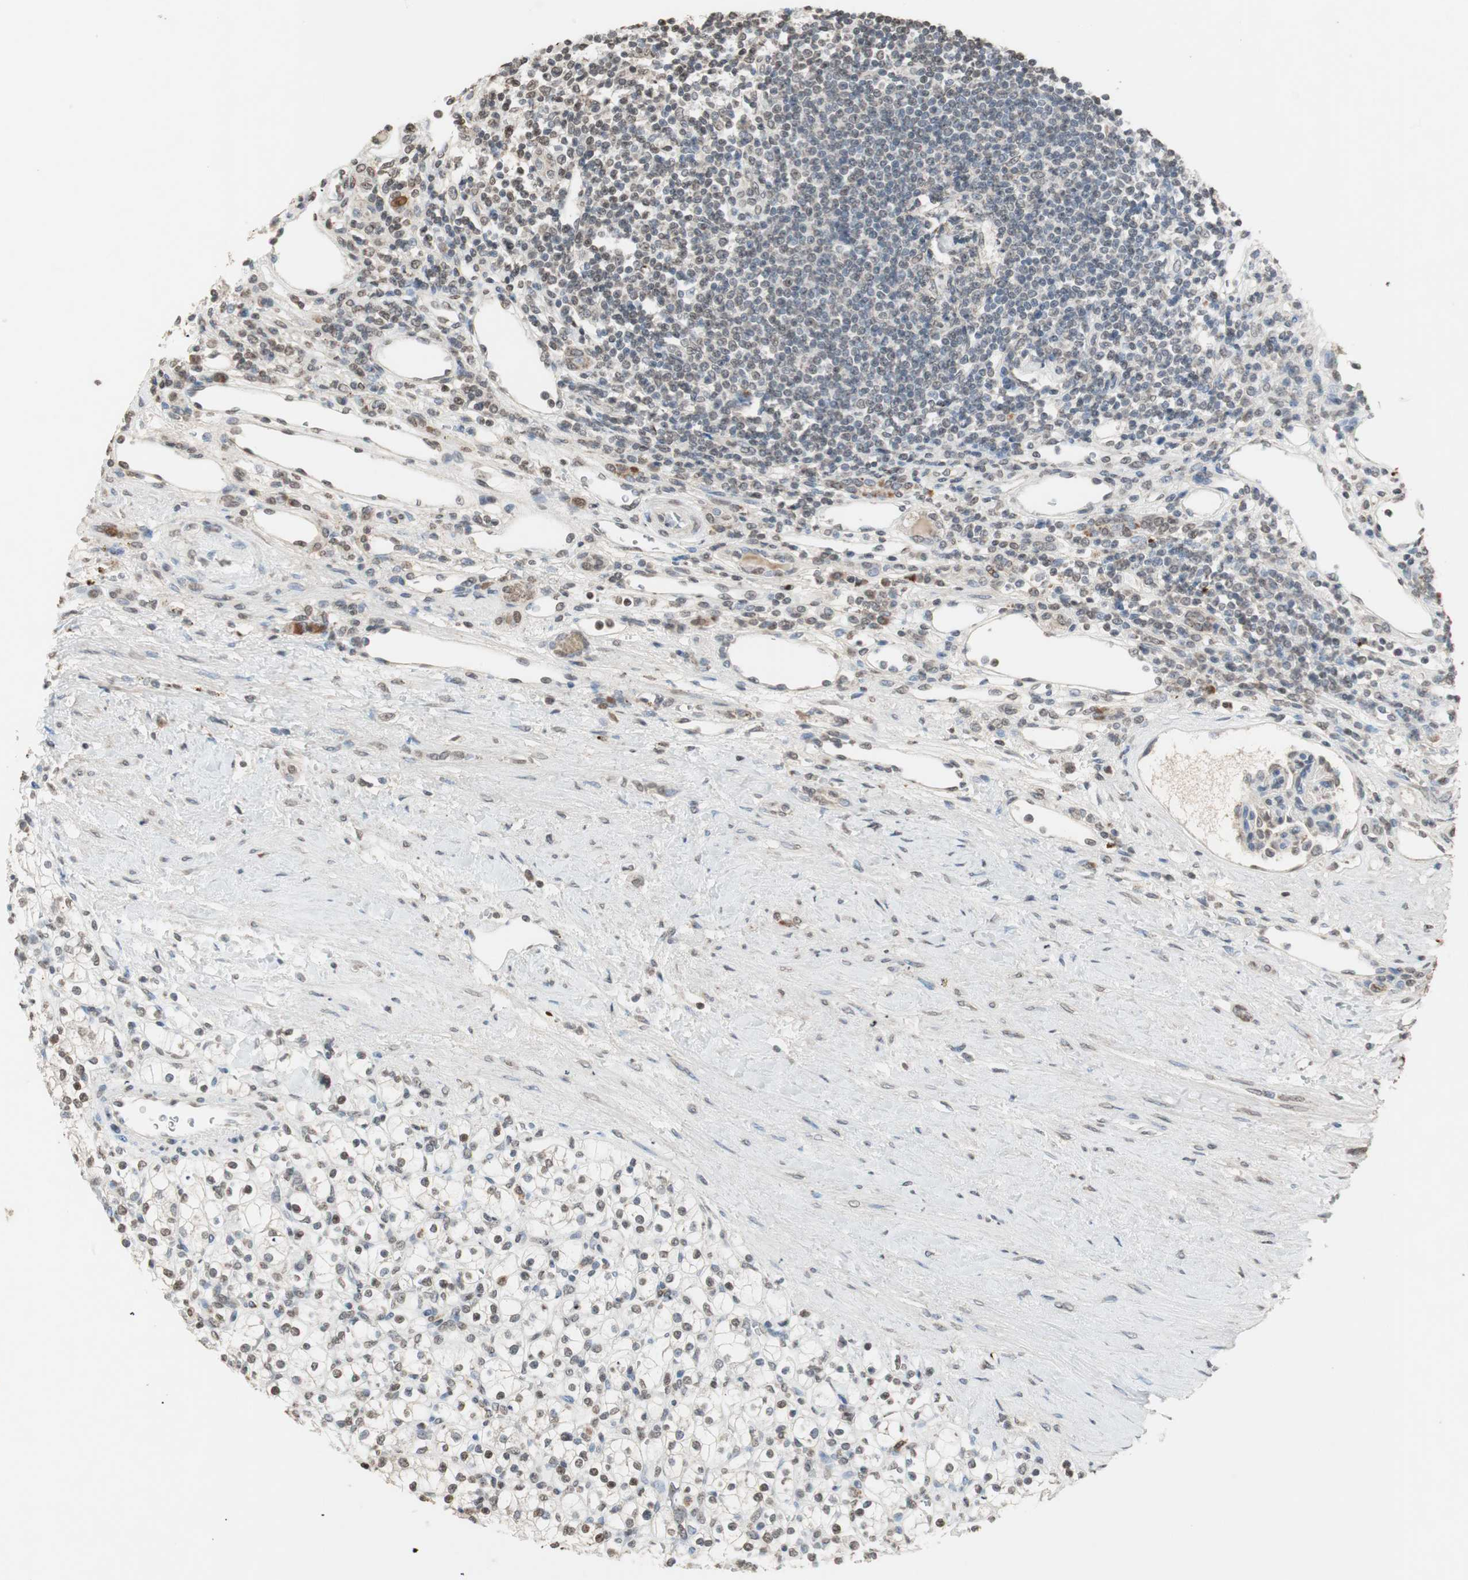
{"staining": {"intensity": "moderate", "quantity": "<25%", "location": "nuclear"}, "tissue": "renal cancer", "cell_type": "Tumor cells", "image_type": "cancer", "snomed": [{"axis": "morphology", "description": "Normal tissue, NOS"}, {"axis": "morphology", "description": "Adenocarcinoma, NOS"}, {"axis": "topography", "description": "Kidney"}], "caption": "High-magnification brightfield microscopy of adenocarcinoma (renal) stained with DAB (3,3'-diaminobenzidine) (brown) and counterstained with hematoxylin (blue). tumor cells exhibit moderate nuclear expression is identified in about<25% of cells.", "gene": "PRELID1", "patient": {"sex": "female", "age": 55}}